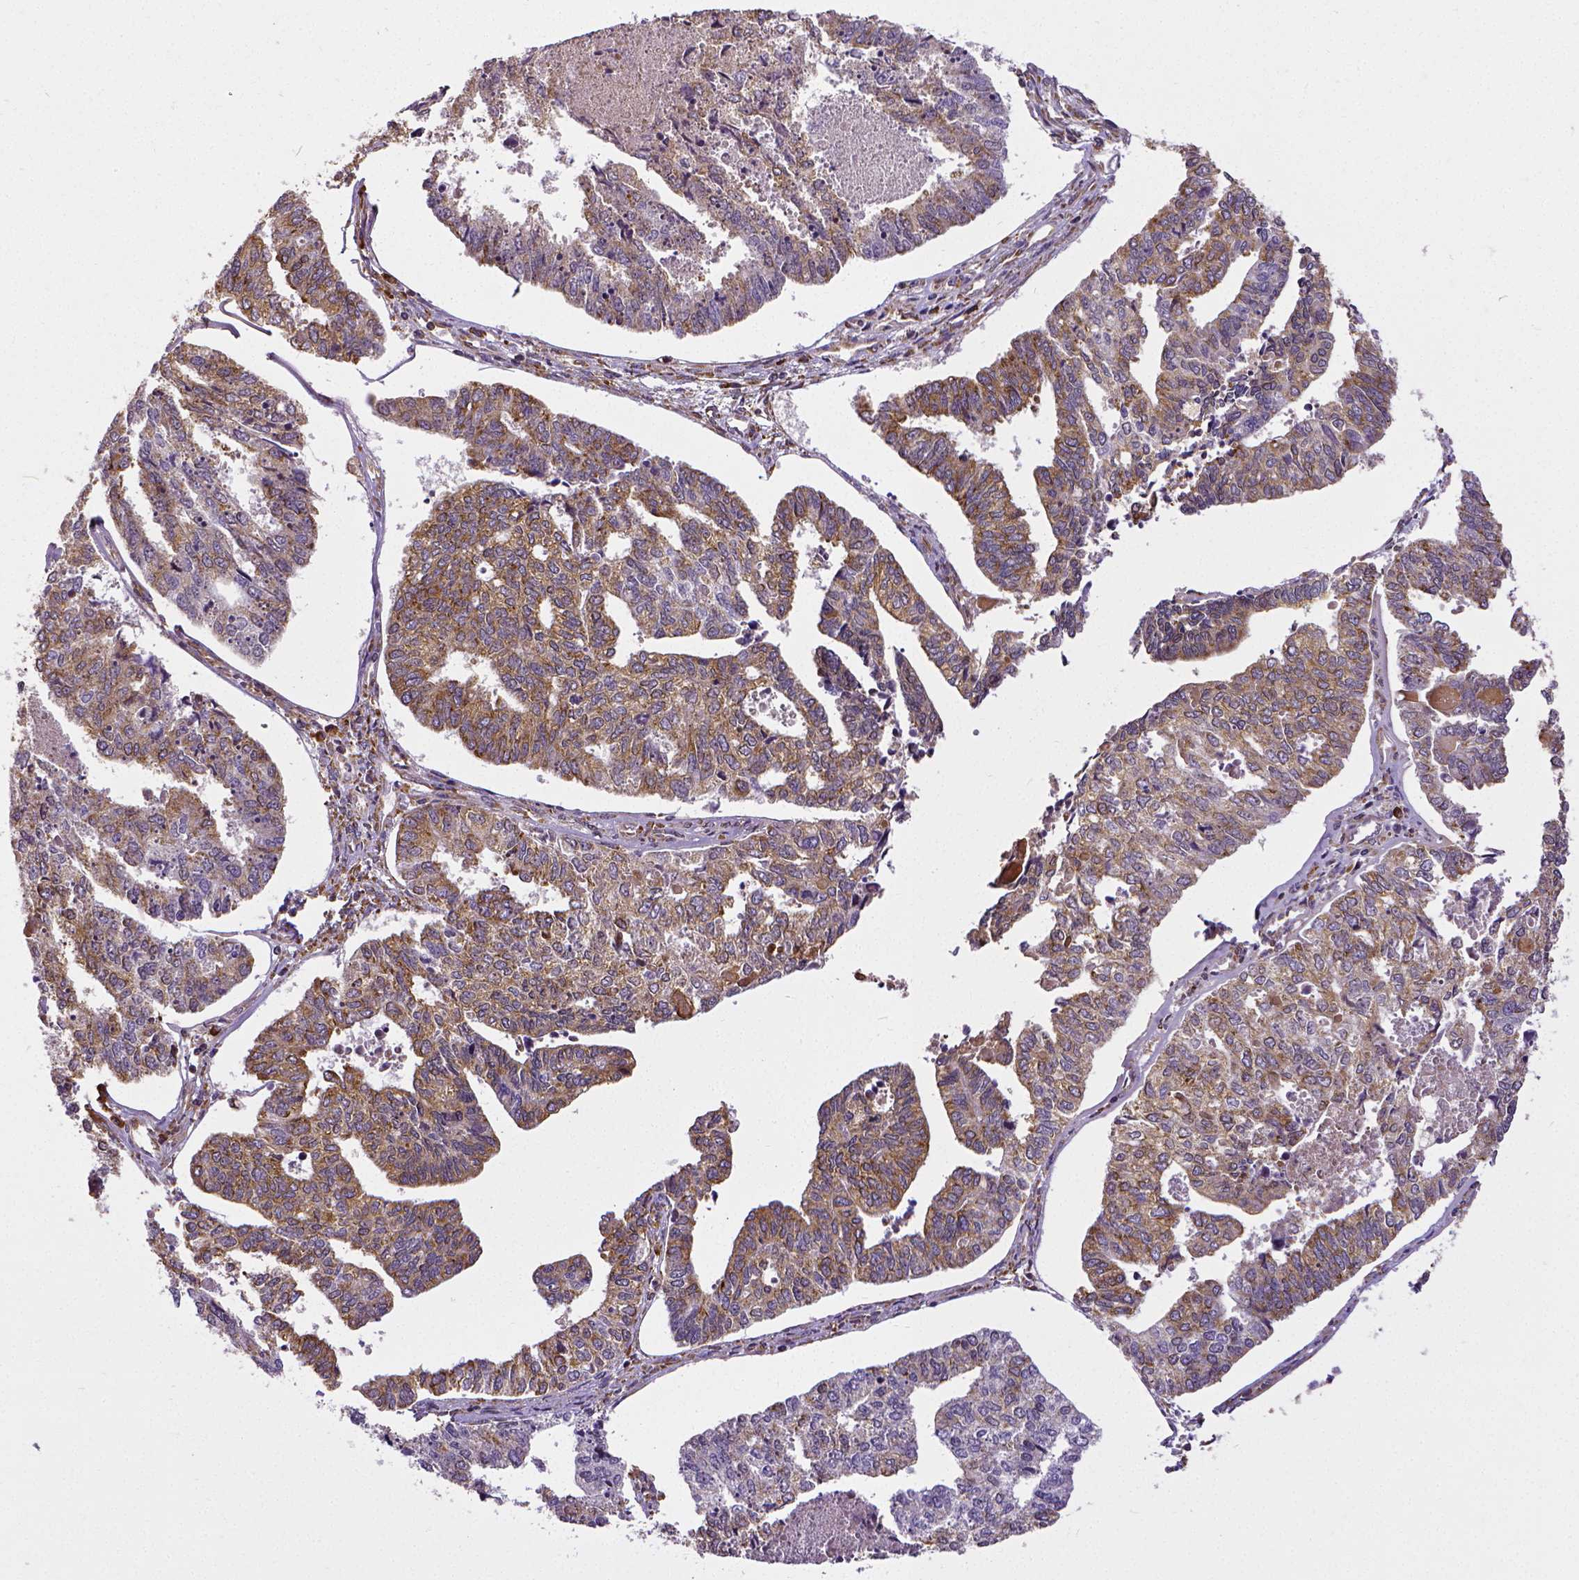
{"staining": {"intensity": "moderate", "quantity": ">75%", "location": "cytoplasmic/membranous"}, "tissue": "endometrial cancer", "cell_type": "Tumor cells", "image_type": "cancer", "snomed": [{"axis": "morphology", "description": "Adenocarcinoma, NOS"}, {"axis": "topography", "description": "Endometrium"}], "caption": "Endometrial cancer (adenocarcinoma) stained with a brown dye shows moderate cytoplasmic/membranous positive staining in approximately >75% of tumor cells.", "gene": "MTDH", "patient": {"sex": "female", "age": 73}}